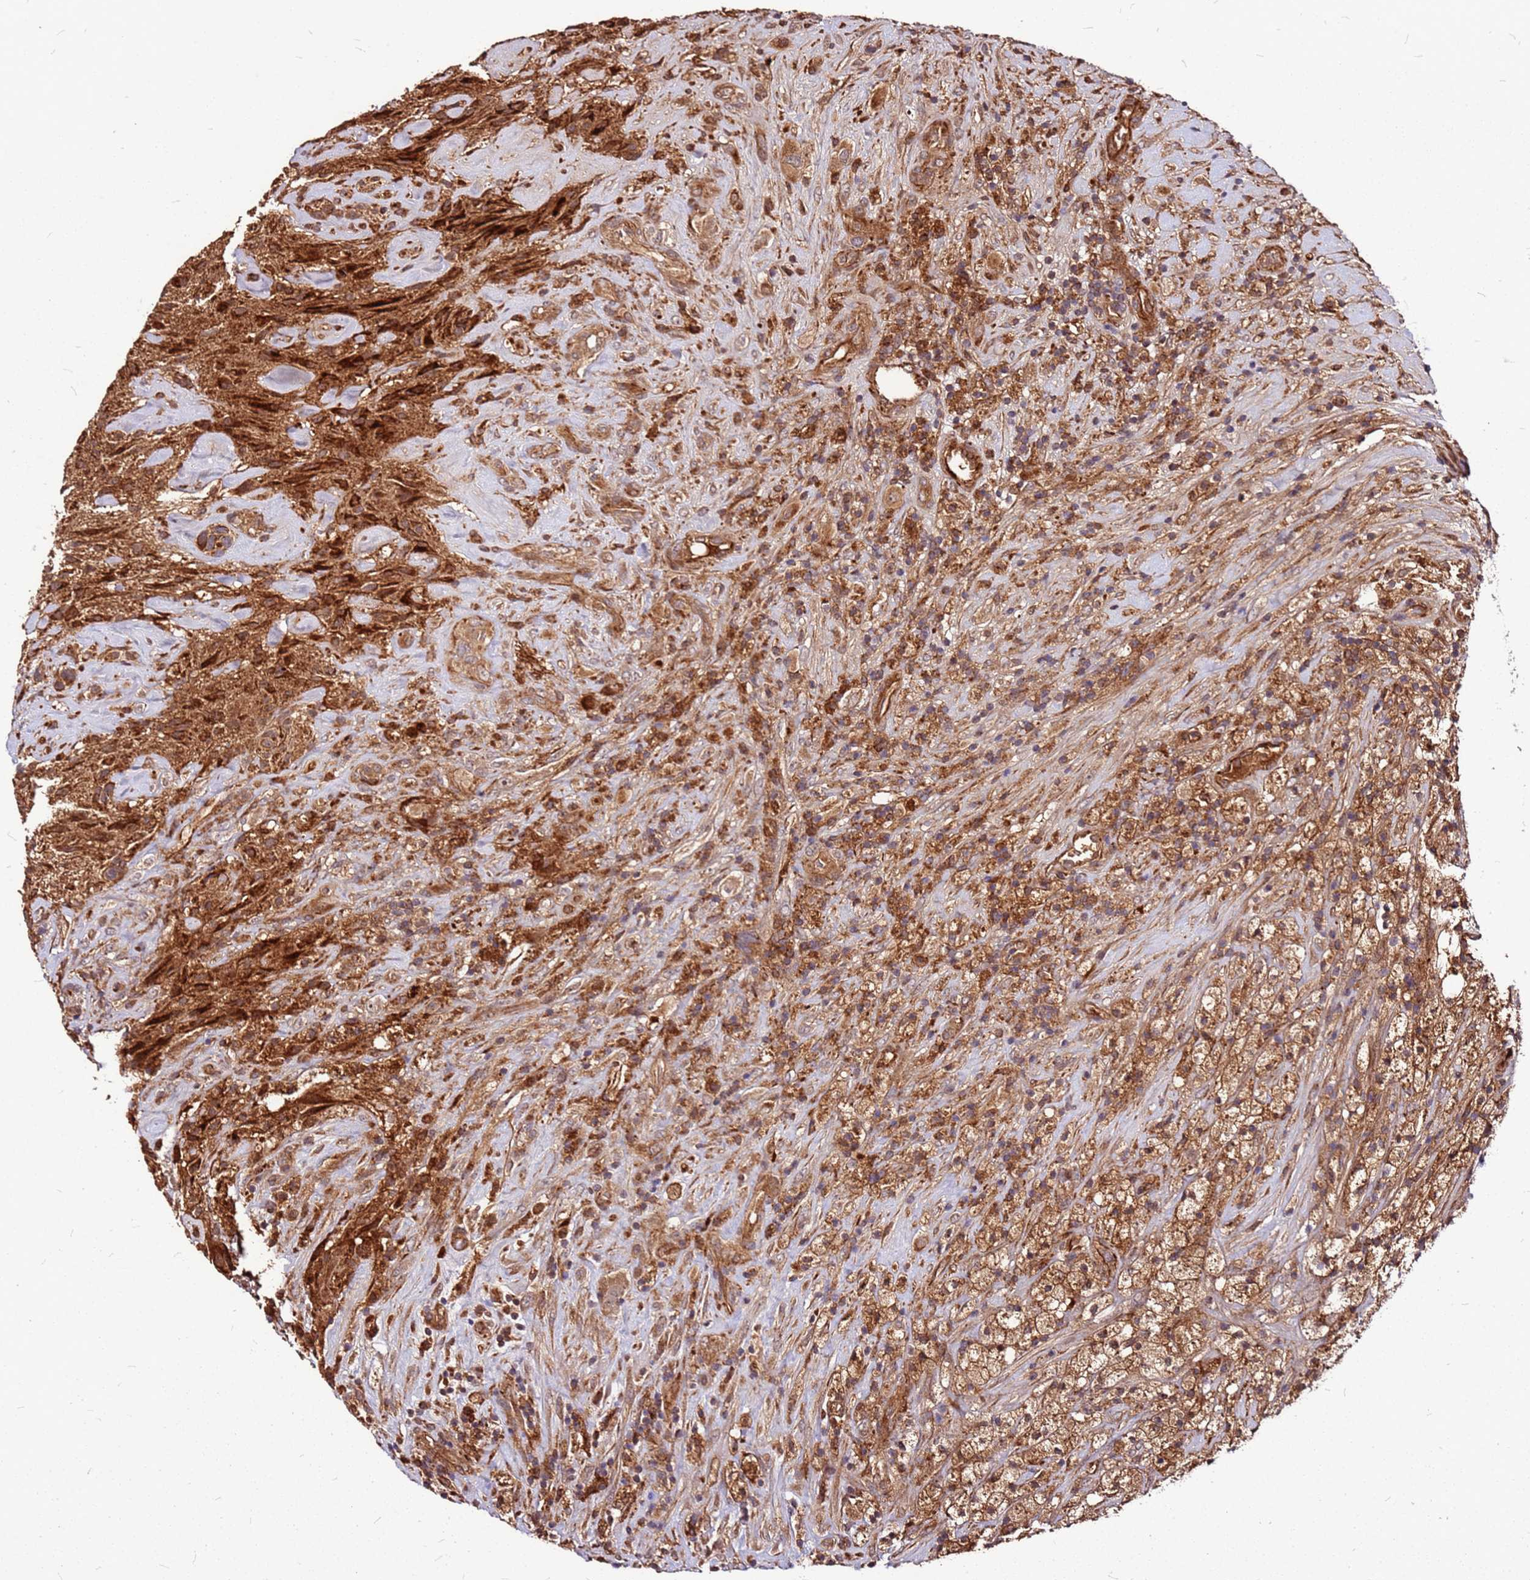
{"staining": {"intensity": "moderate", "quantity": ">75%", "location": "cytoplasmic/membranous,nuclear"}, "tissue": "glioma", "cell_type": "Tumor cells", "image_type": "cancer", "snomed": [{"axis": "morphology", "description": "Glioma, malignant, High grade"}, {"axis": "topography", "description": "Brain"}], "caption": "Immunohistochemistry (IHC) histopathology image of glioma stained for a protein (brown), which reveals medium levels of moderate cytoplasmic/membranous and nuclear positivity in approximately >75% of tumor cells.", "gene": "LYPLAL1", "patient": {"sex": "male", "age": 69}}